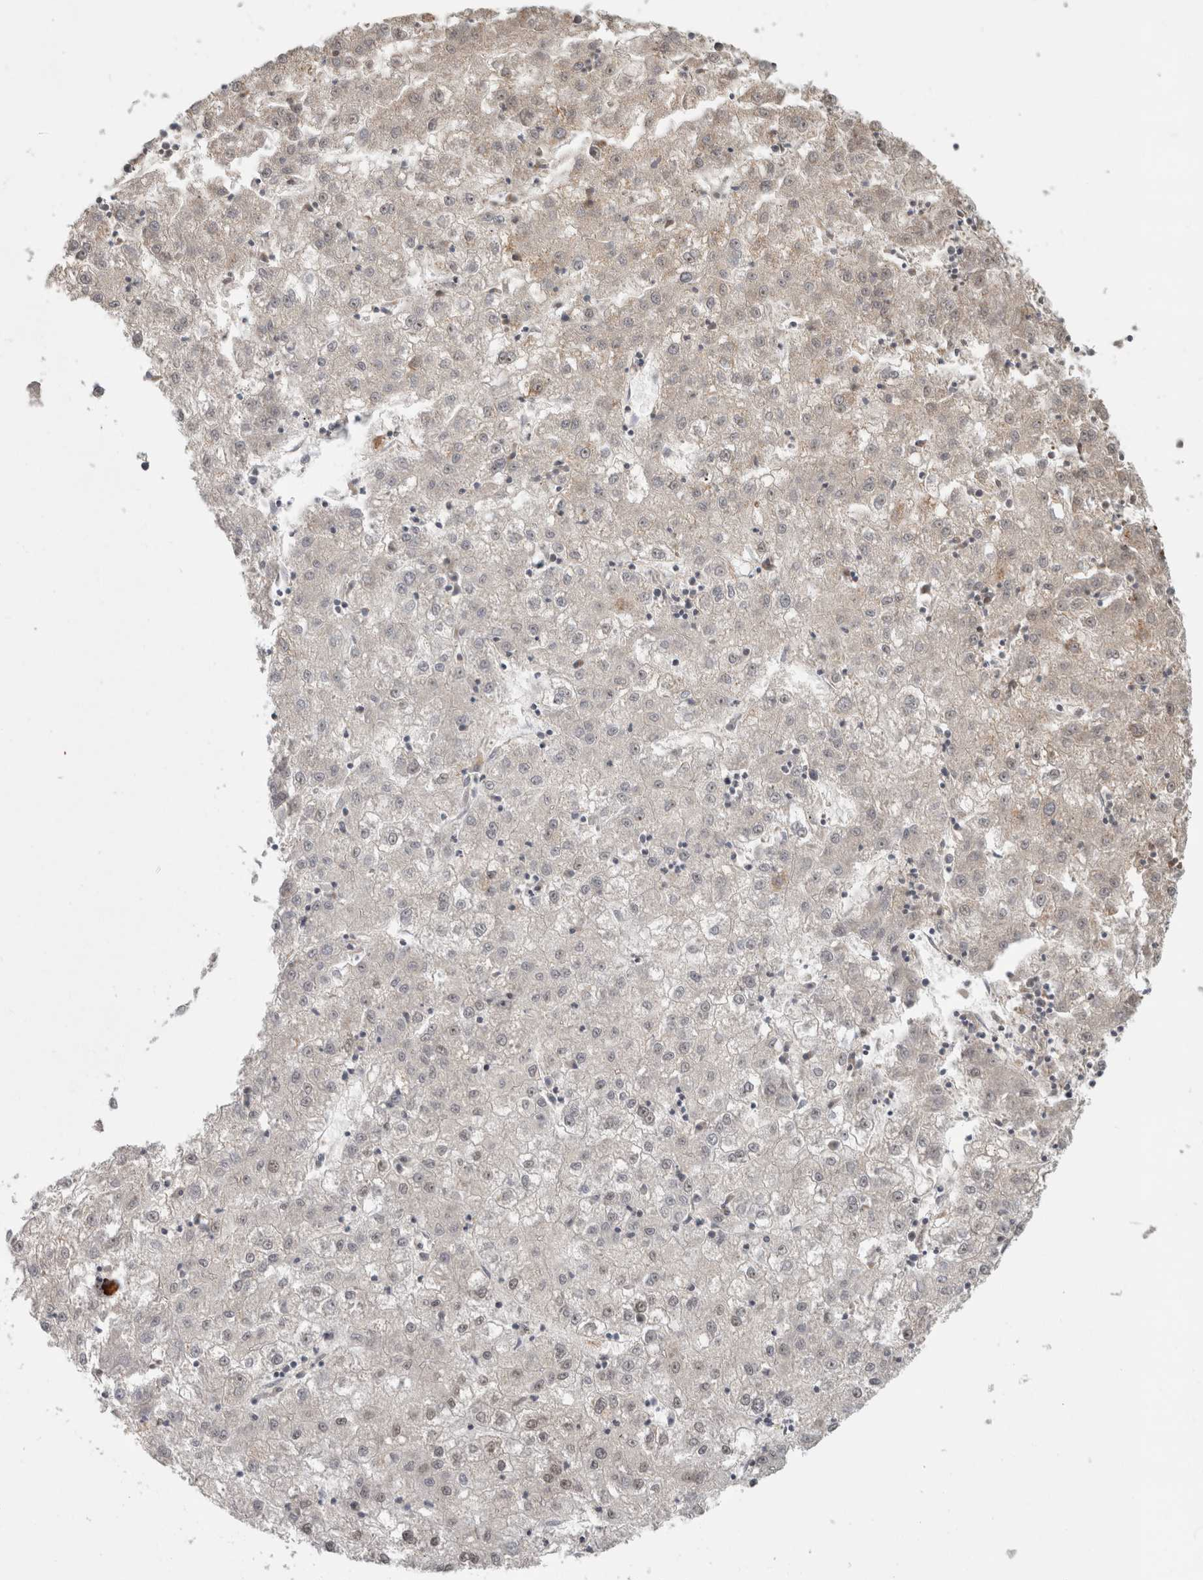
{"staining": {"intensity": "negative", "quantity": "none", "location": "none"}, "tissue": "liver cancer", "cell_type": "Tumor cells", "image_type": "cancer", "snomed": [{"axis": "morphology", "description": "Carcinoma, Hepatocellular, NOS"}, {"axis": "topography", "description": "Liver"}], "caption": "Immunohistochemistry (IHC) of human liver hepatocellular carcinoma exhibits no staining in tumor cells.", "gene": "WASF2", "patient": {"sex": "male", "age": 72}}